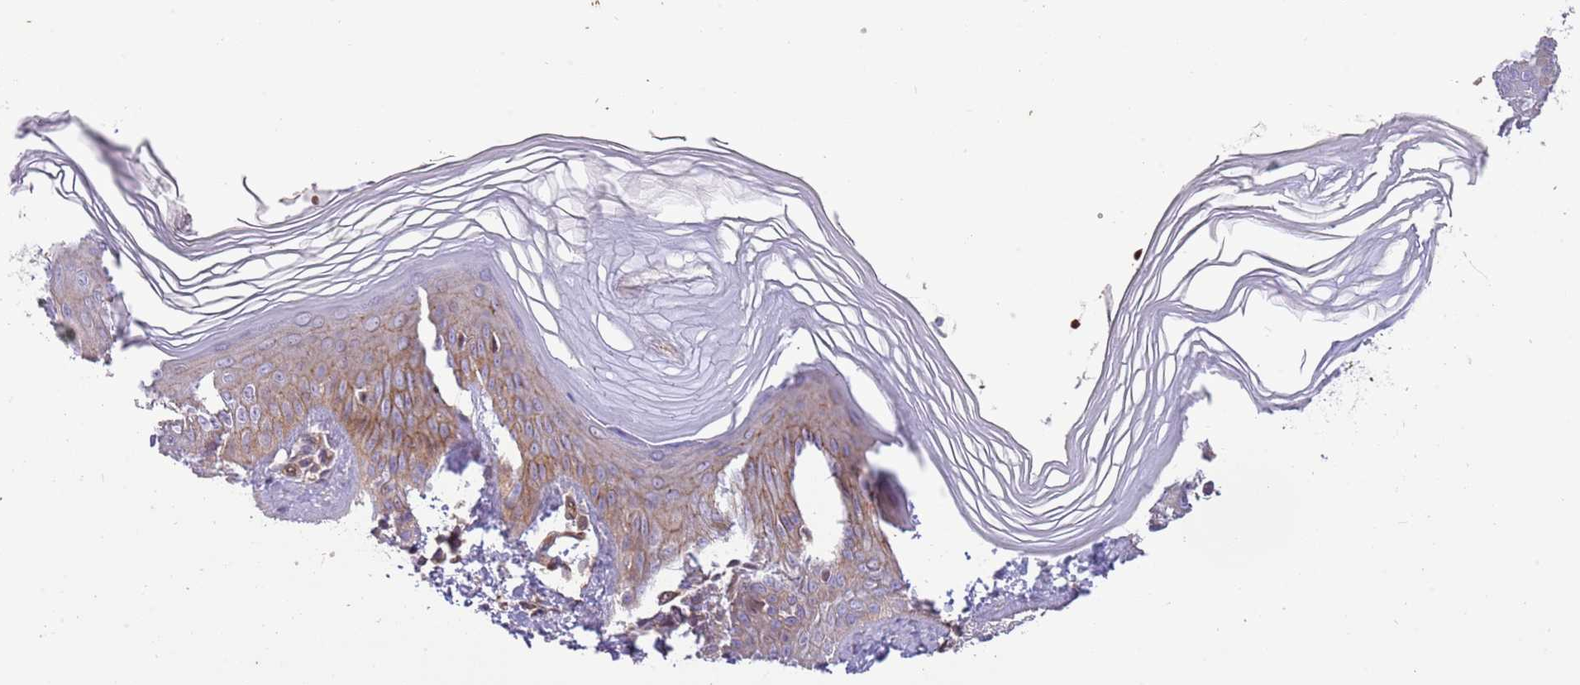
{"staining": {"intensity": "weak", "quantity": ">75%", "location": "cytoplasmic/membranous"}, "tissue": "skin", "cell_type": "Epidermal cells", "image_type": "normal", "snomed": [{"axis": "morphology", "description": "Normal tissue, NOS"}, {"axis": "morphology", "description": "Inflammation, NOS"}, {"axis": "topography", "description": "Soft tissue"}, {"axis": "topography", "description": "Anal"}], "caption": "Skin stained with immunohistochemistry (IHC) reveals weak cytoplasmic/membranous staining in about >75% of epidermal cells.", "gene": "ITGB6", "patient": {"sex": "female", "age": 15}}